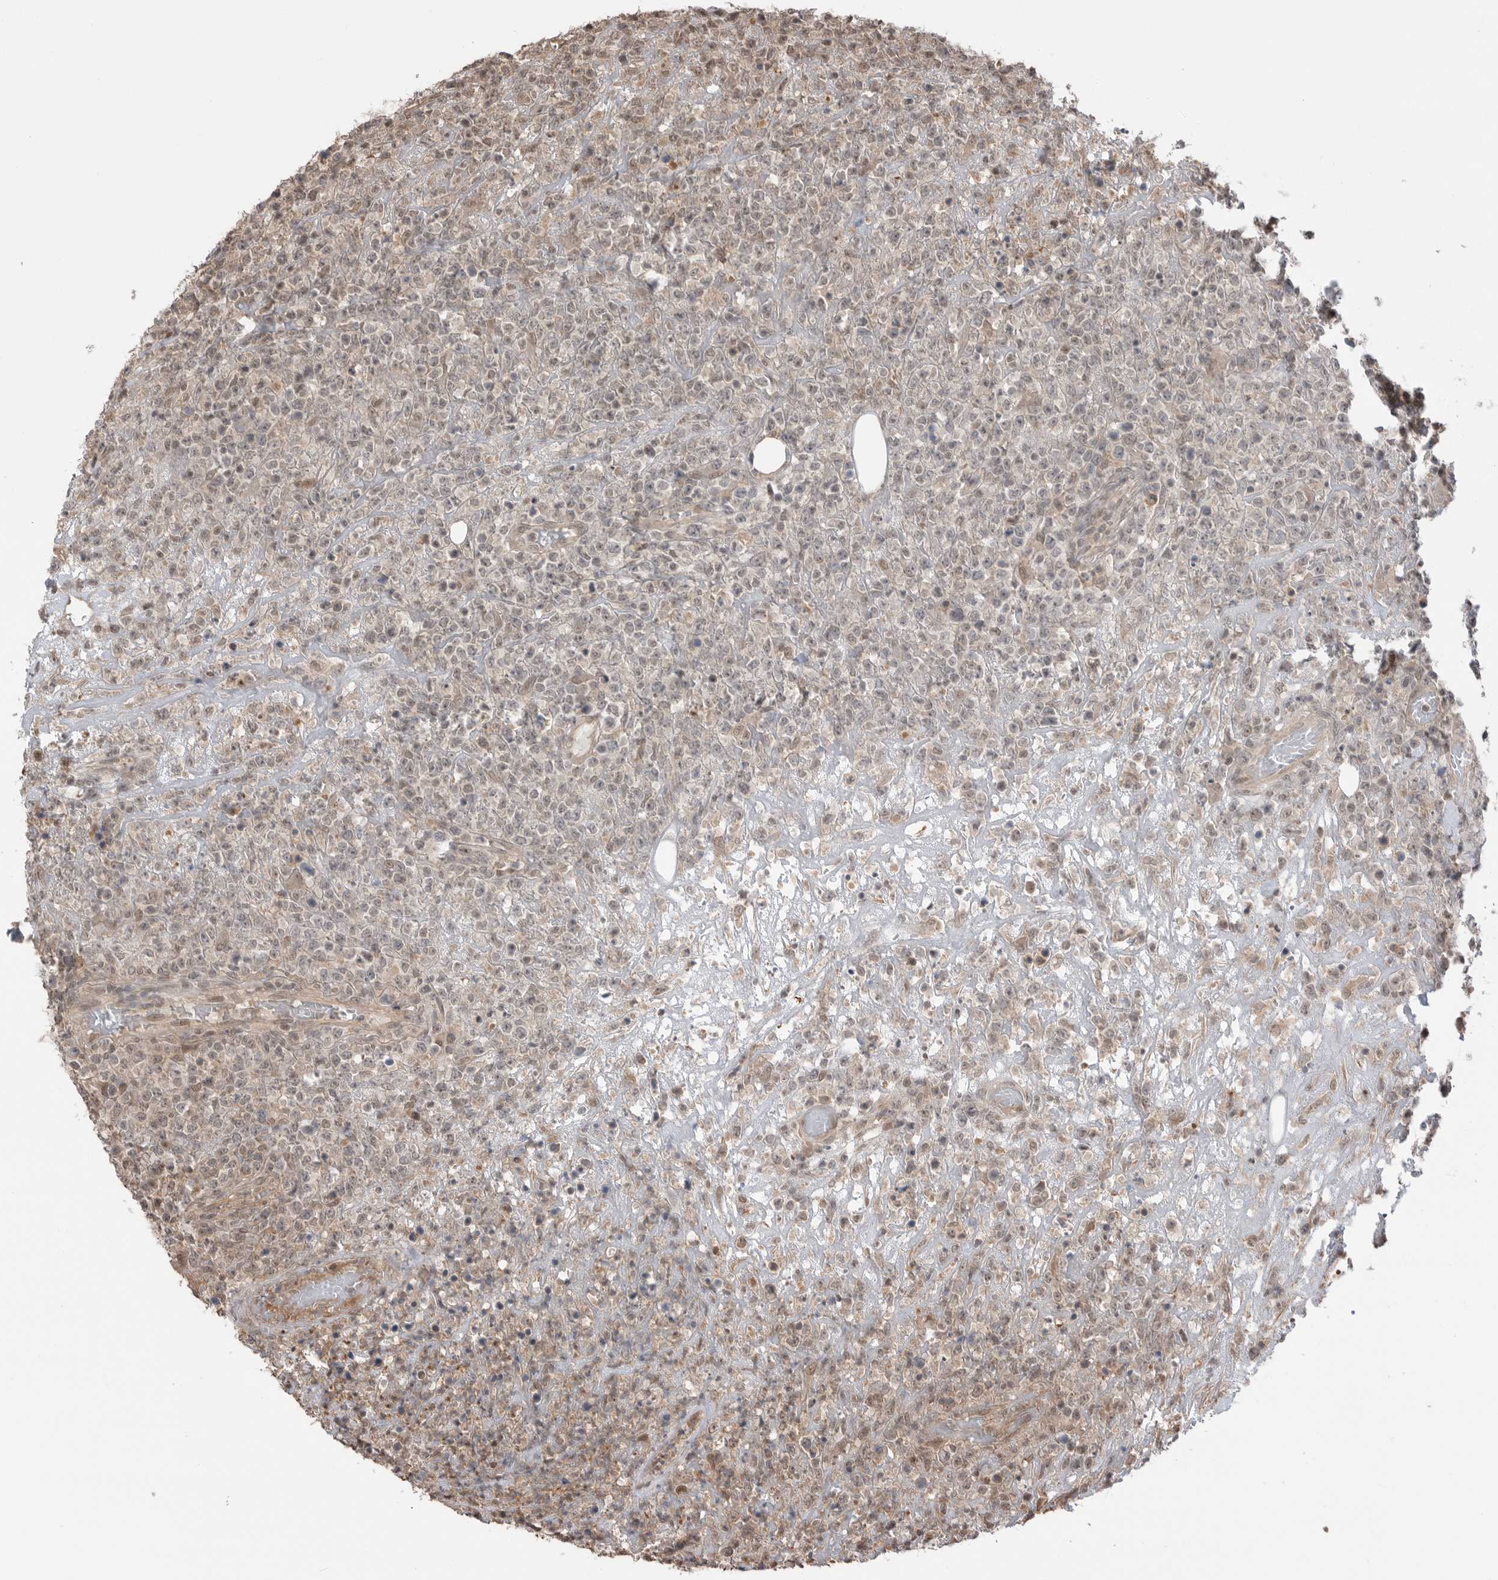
{"staining": {"intensity": "weak", "quantity": "25%-75%", "location": "nuclear"}, "tissue": "lymphoma", "cell_type": "Tumor cells", "image_type": "cancer", "snomed": [{"axis": "morphology", "description": "Malignant lymphoma, non-Hodgkin's type, High grade"}, {"axis": "topography", "description": "Colon"}], "caption": "Lymphoma stained for a protein exhibits weak nuclear positivity in tumor cells.", "gene": "PEAK1", "patient": {"sex": "female", "age": 53}}